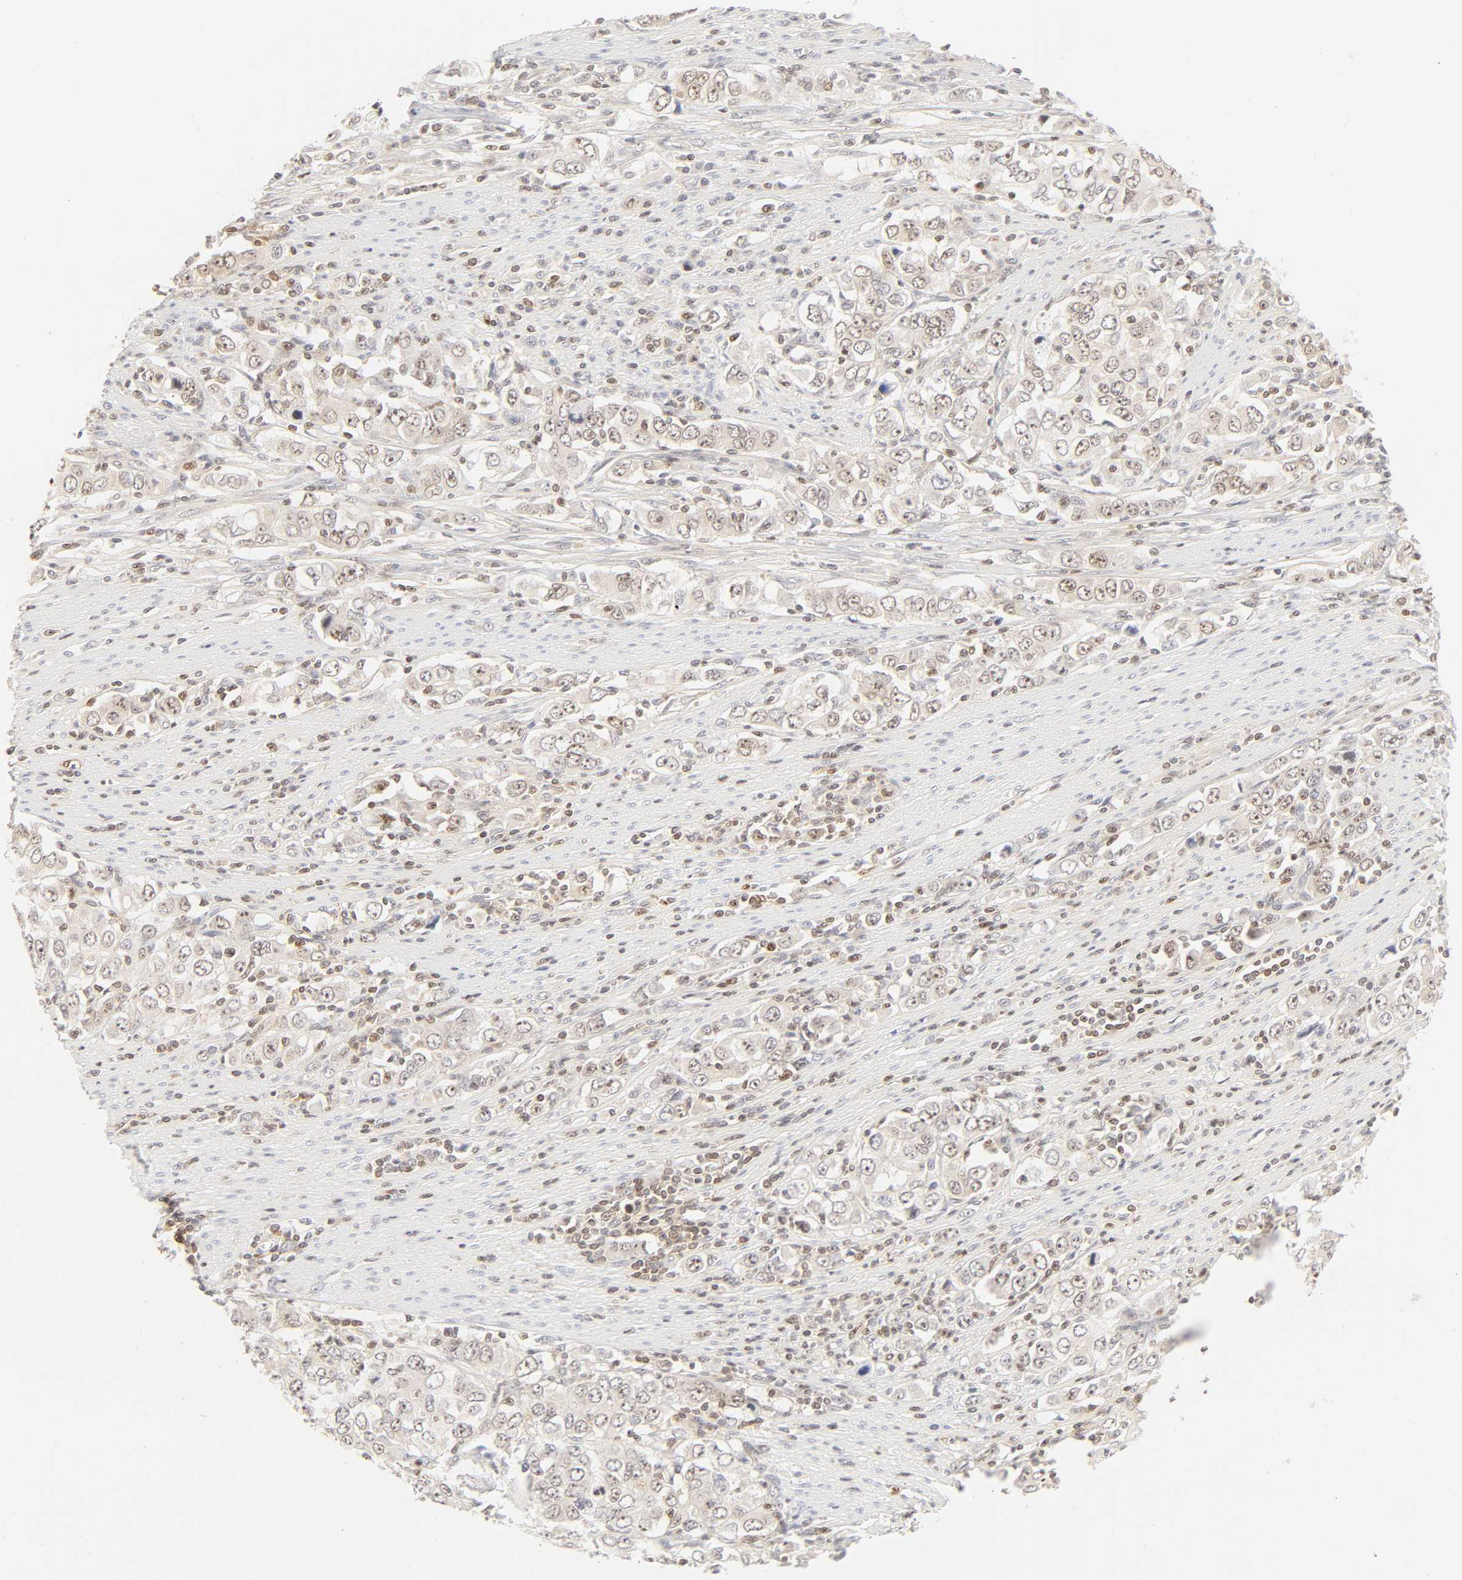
{"staining": {"intensity": "weak", "quantity": "25%-75%", "location": "cytoplasmic/membranous,nuclear"}, "tissue": "stomach cancer", "cell_type": "Tumor cells", "image_type": "cancer", "snomed": [{"axis": "morphology", "description": "Adenocarcinoma, NOS"}, {"axis": "topography", "description": "Stomach, lower"}], "caption": "A photomicrograph showing weak cytoplasmic/membranous and nuclear expression in approximately 25%-75% of tumor cells in stomach adenocarcinoma, as visualized by brown immunohistochemical staining.", "gene": "KIF2A", "patient": {"sex": "female", "age": 72}}